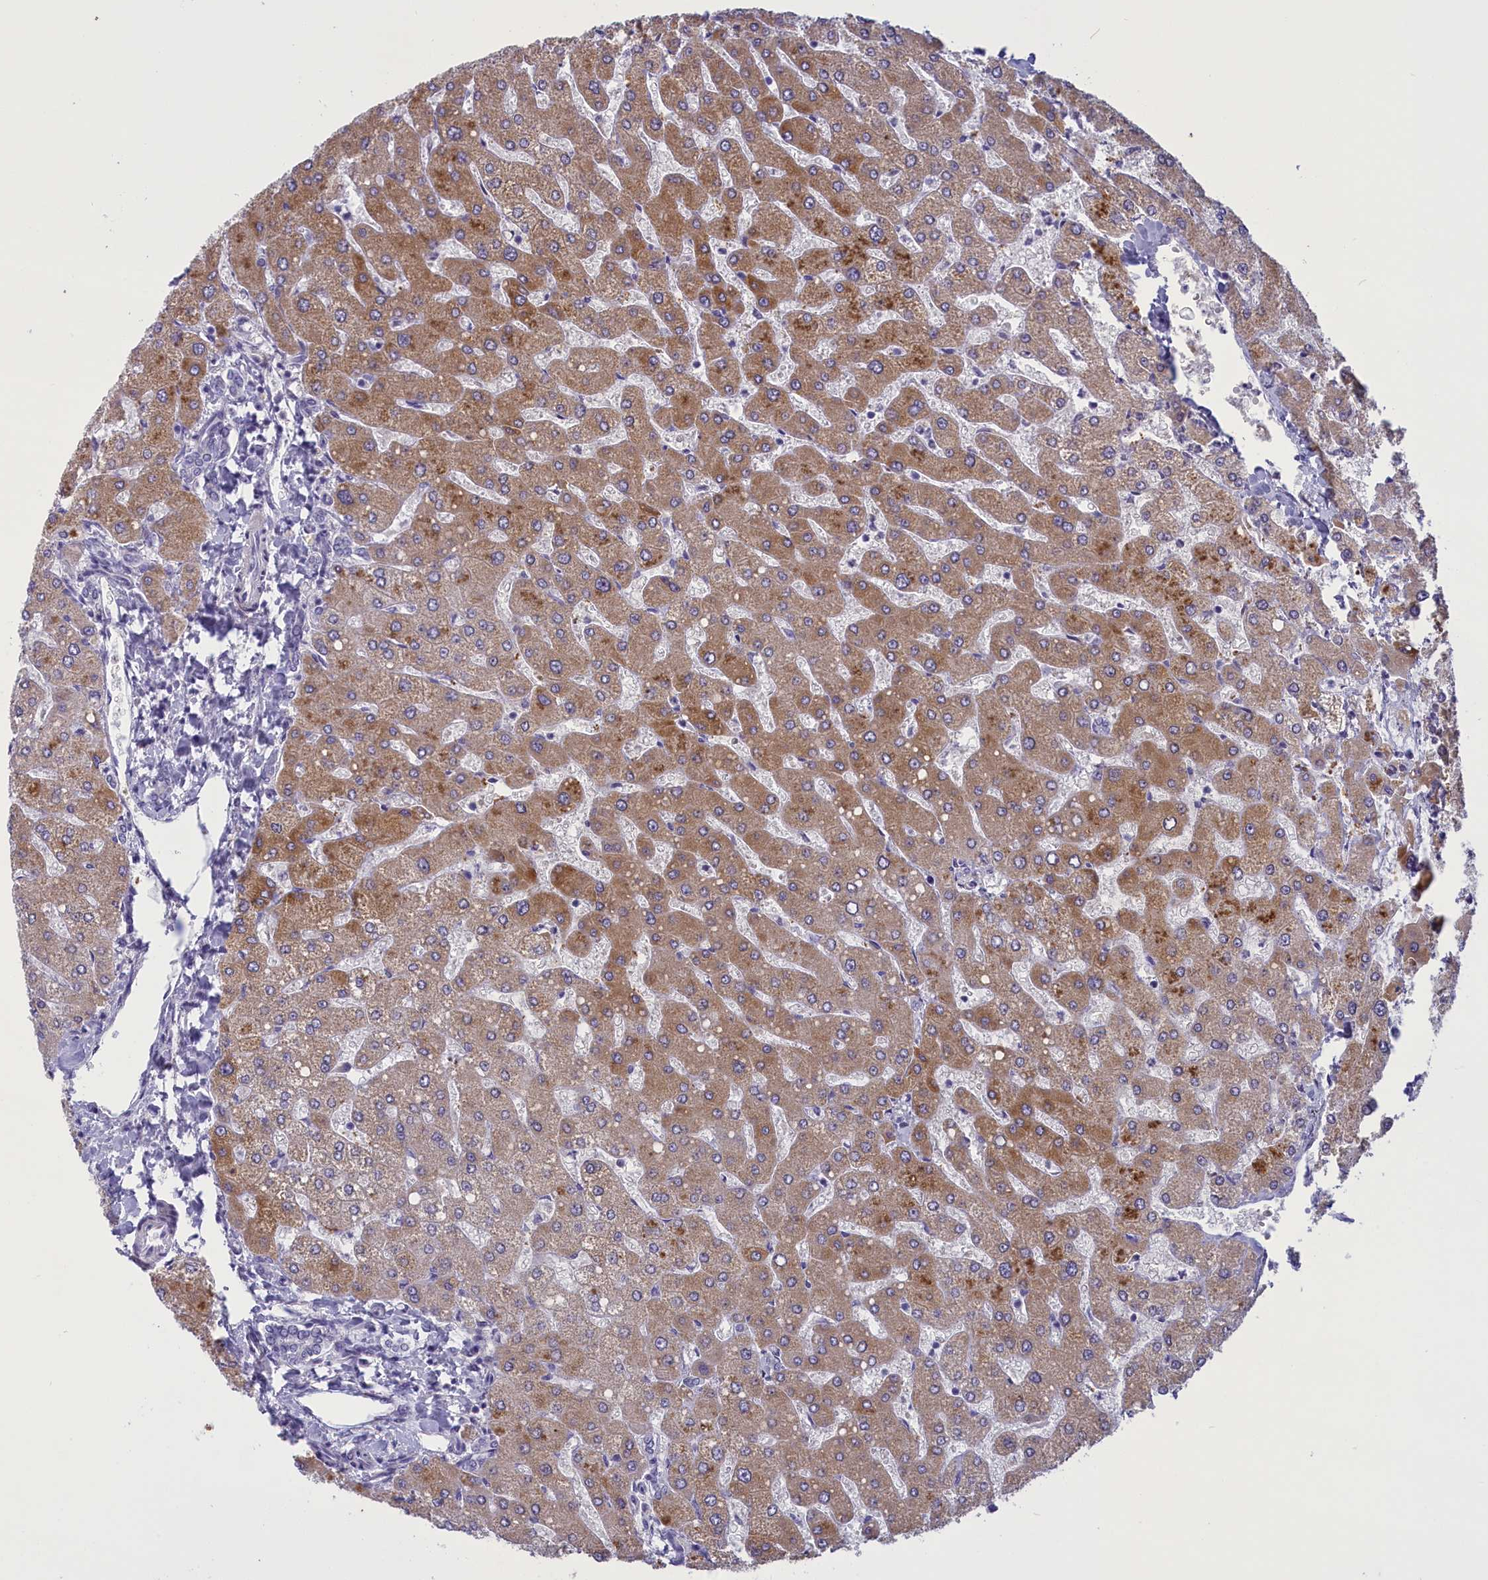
{"staining": {"intensity": "negative", "quantity": "none", "location": "none"}, "tissue": "liver", "cell_type": "Cholangiocytes", "image_type": "normal", "snomed": [{"axis": "morphology", "description": "Normal tissue, NOS"}, {"axis": "topography", "description": "Liver"}], "caption": "There is no significant positivity in cholangiocytes of liver.", "gene": "ELOA2", "patient": {"sex": "male", "age": 55}}